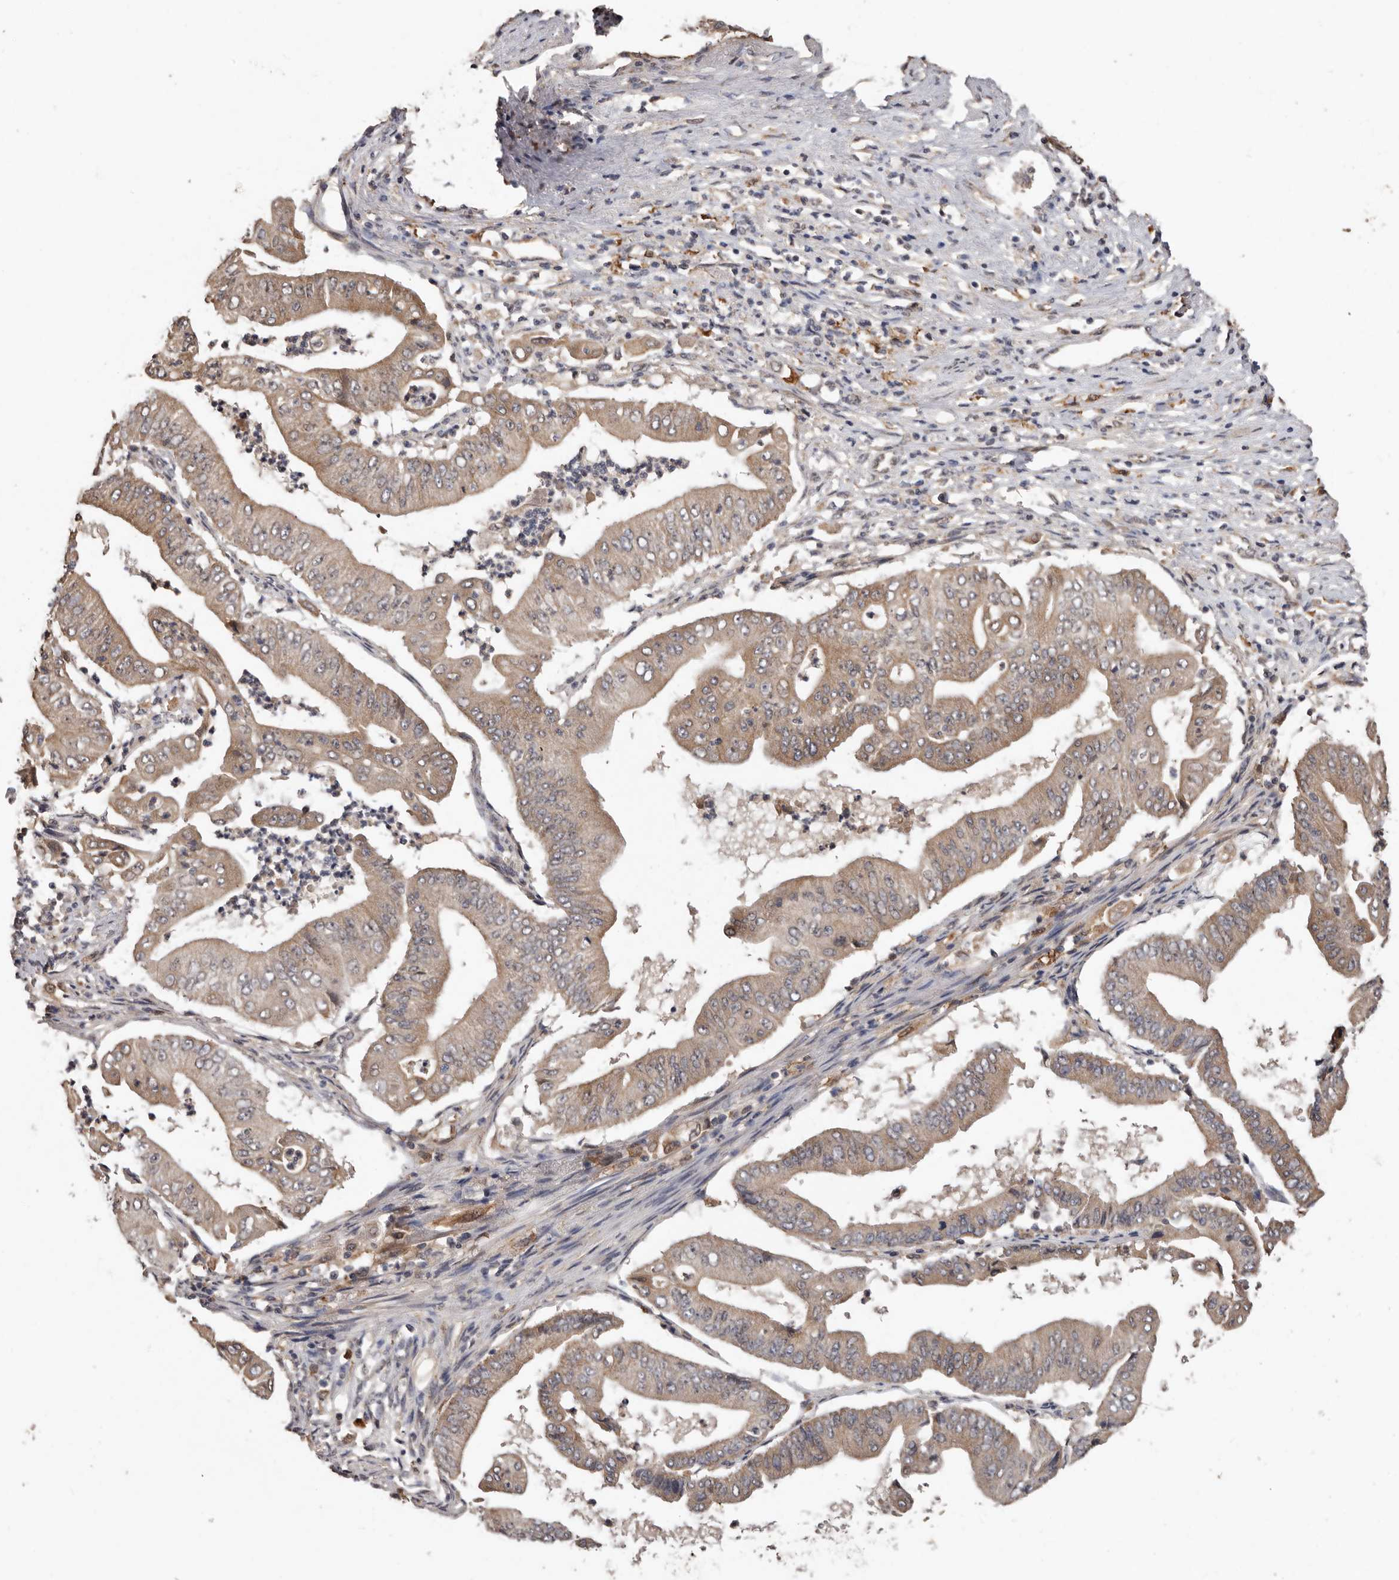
{"staining": {"intensity": "moderate", "quantity": ">75%", "location": "cytoplasmic/membranous"}, "tissue": "pancreatic cancer", "cell_type": "Tumor cells", "image_type": "cancer", "snomed": [{"axis": "morphology", "description": "Adenocarcinoma, NOS"}, {"axis": "topography", "description": "Pancreas"}], "caption": "This is an image of immunohistochemistry (IHC) staining of adenocarcinoma (pancreatic), which shows moderate expression in the cytoplasmic/membranous of tumor cells.", "gene": "RSPO2", "patient": {"sex": "female", "age": 77}}